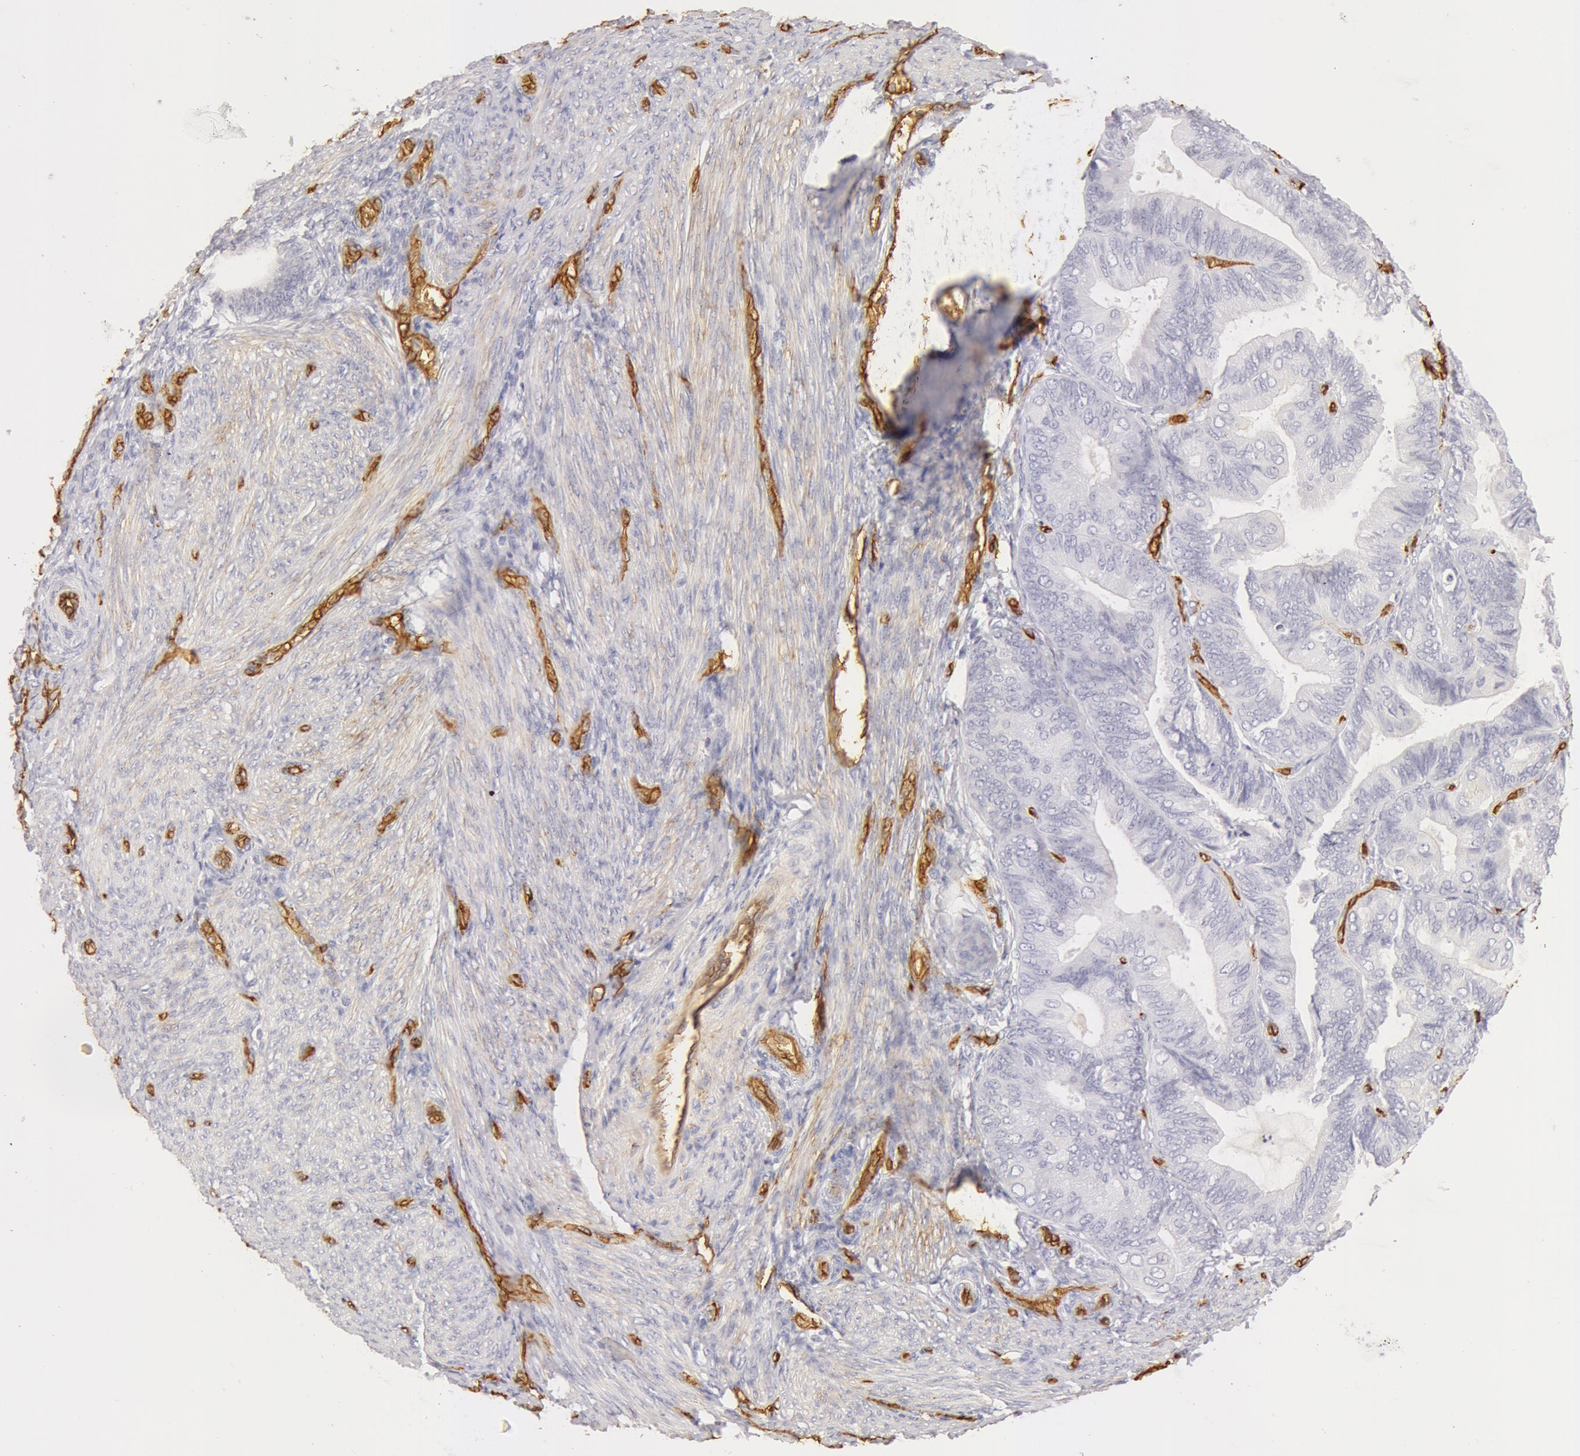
{"staining": {"intensity": "negative", "quantity": "none", "location": "none"}, "tissue": "endometrial cancer", "cell_type": "Tumor cells", "image_type": "cancer", "snomed": [{"axis": "morphology", "description": "Adenocarcinoma, NOS"}, {"axis": "topography", "description": "Endometrium"}], "caption": "This is a histopathology image of IHC staining of endometrial adenocarcinoma, which shows no staining in tumor cells.", "gene": "AQP1", "patient": {"sex": "female", "age": 63}}